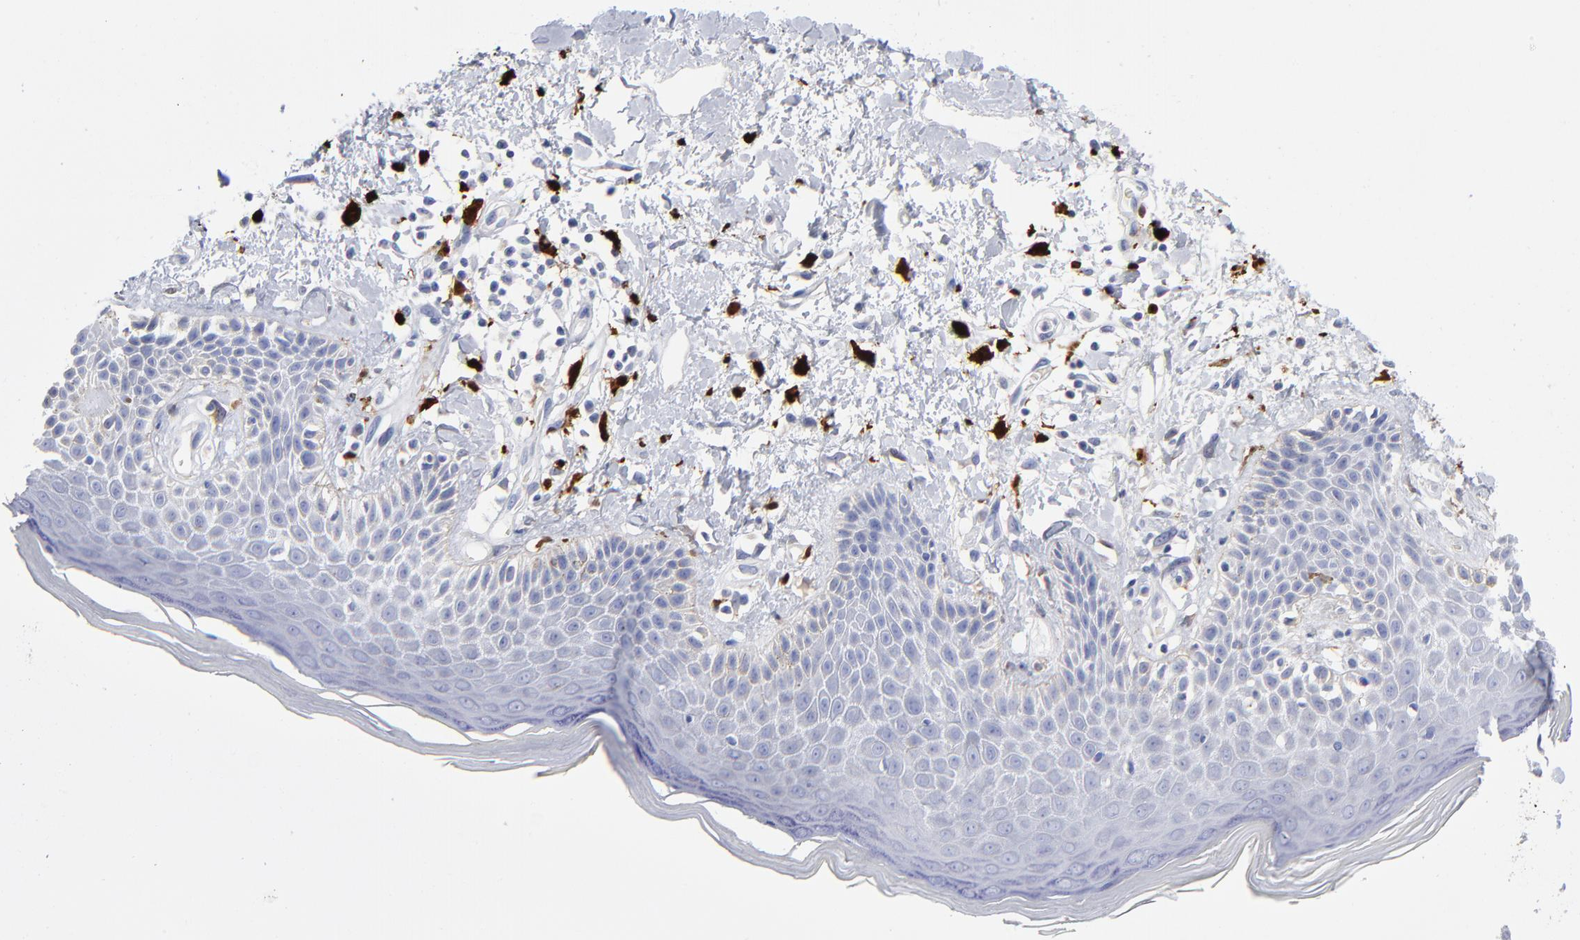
{"staining": {"intensity": "negative", "quantity": "none", "location": "none"}, "tissue": "skin", "cell_type": "Epidermal cells", "image_type": "normal", "snomed": [{"axis": "morphology", "description": "Normal tissue, NOS"}, {"axis": "topography", "description": "Anal"}], "caption": "This is an IHC histopathology image of normal human skin. There is no positivity in epidermal cells.", "gene": "PTP4A1", "patient": {"sex": "female", "age": 78}}